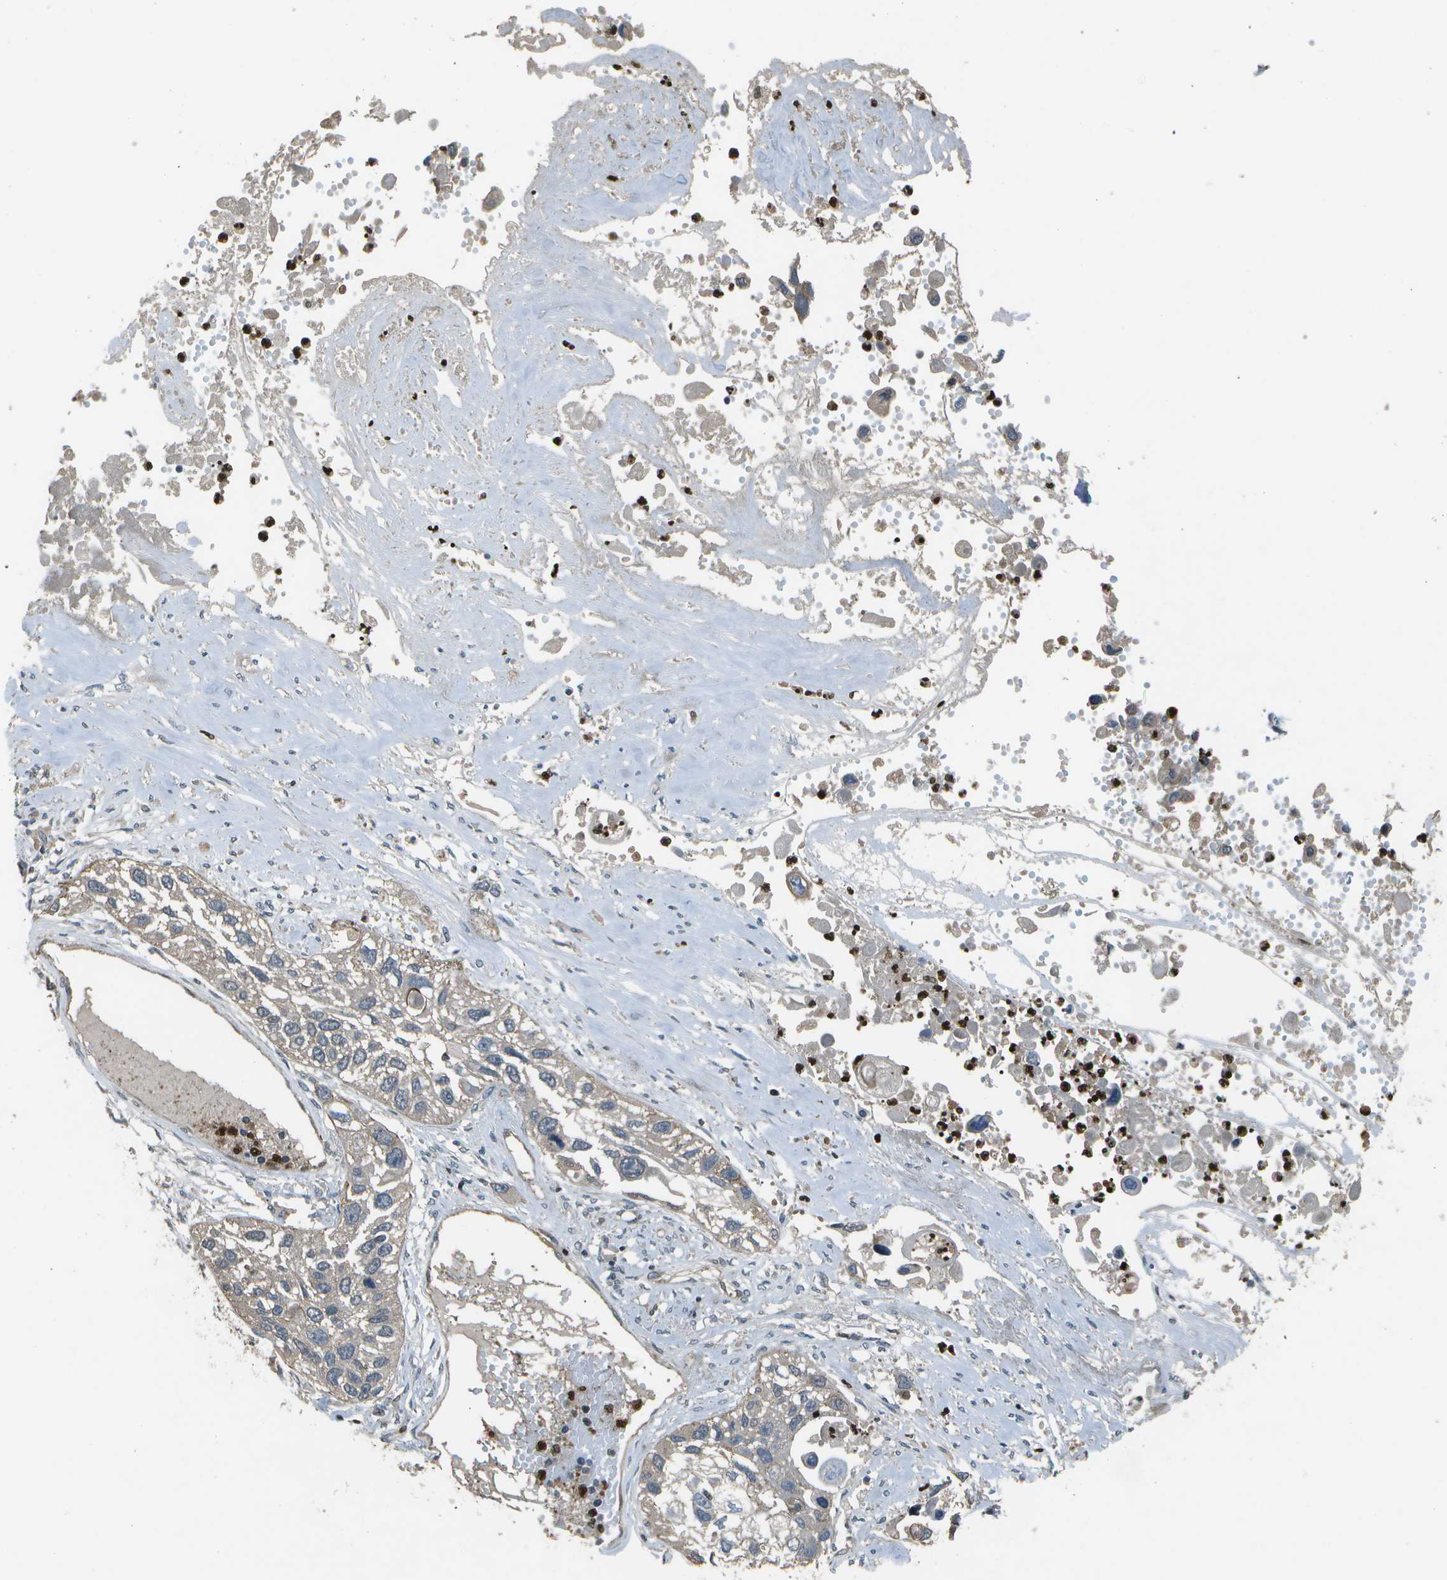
{"staining": {"intensity": "weak", "quantity": "<25%", "location": "cytoplasmic/membranous"}, "tissue": "lung cancer", "cell_type": "Tumor cells", "image_type": "cancer", "snomed": [{"axis": "morphology", "description": "Squamous cell carcinoma, NOS"}, {"axis": "topography", "description": "Lung"}], "caption": "The immunohistochemistry image has no significant staining in tumor cells of lung squamous cell carcinoma tissue.", "gene": "PDLIM1", "patient": {"sex": "male", "age": 71}}